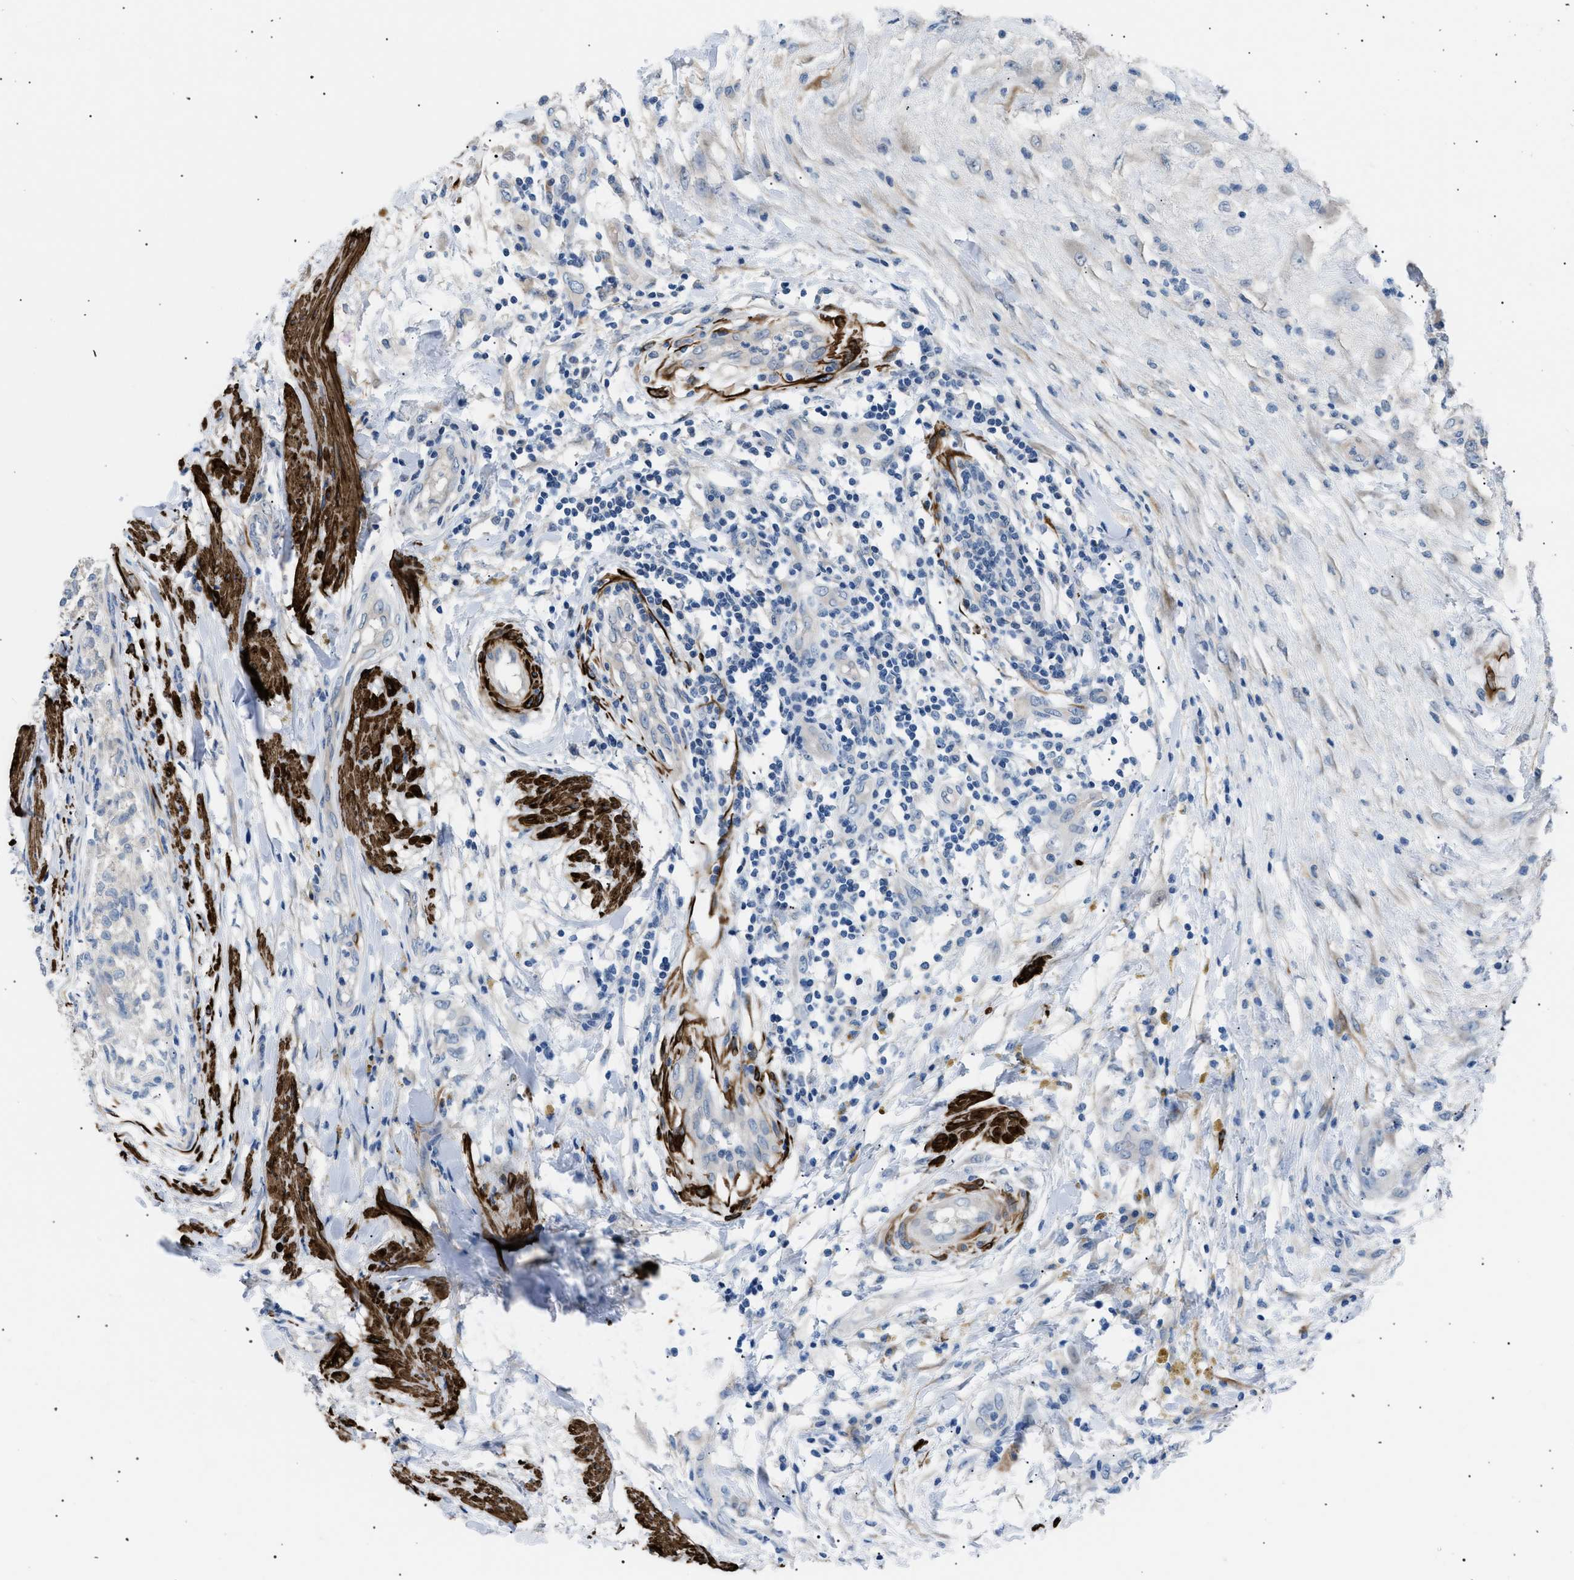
{"staining": {"intensity": "negative", "quantity": "none", "location": "none"}, "tissue": "testis cancer", "cell_type": "Tumor cells", "image_type": "cancer", "snomed": [{"axis": "morphology", "description": "Seminoma, NOS"}, {"axis": "topography", "description": "Testis"}], "caption": "DAB (3,3'-diaminobenzidine) immunohistochemical staining of human seminoma (testis) displays no significant expression in tumor cells.", "gene": "ICA1", "patient": {"sex": "male", "age": 59}}